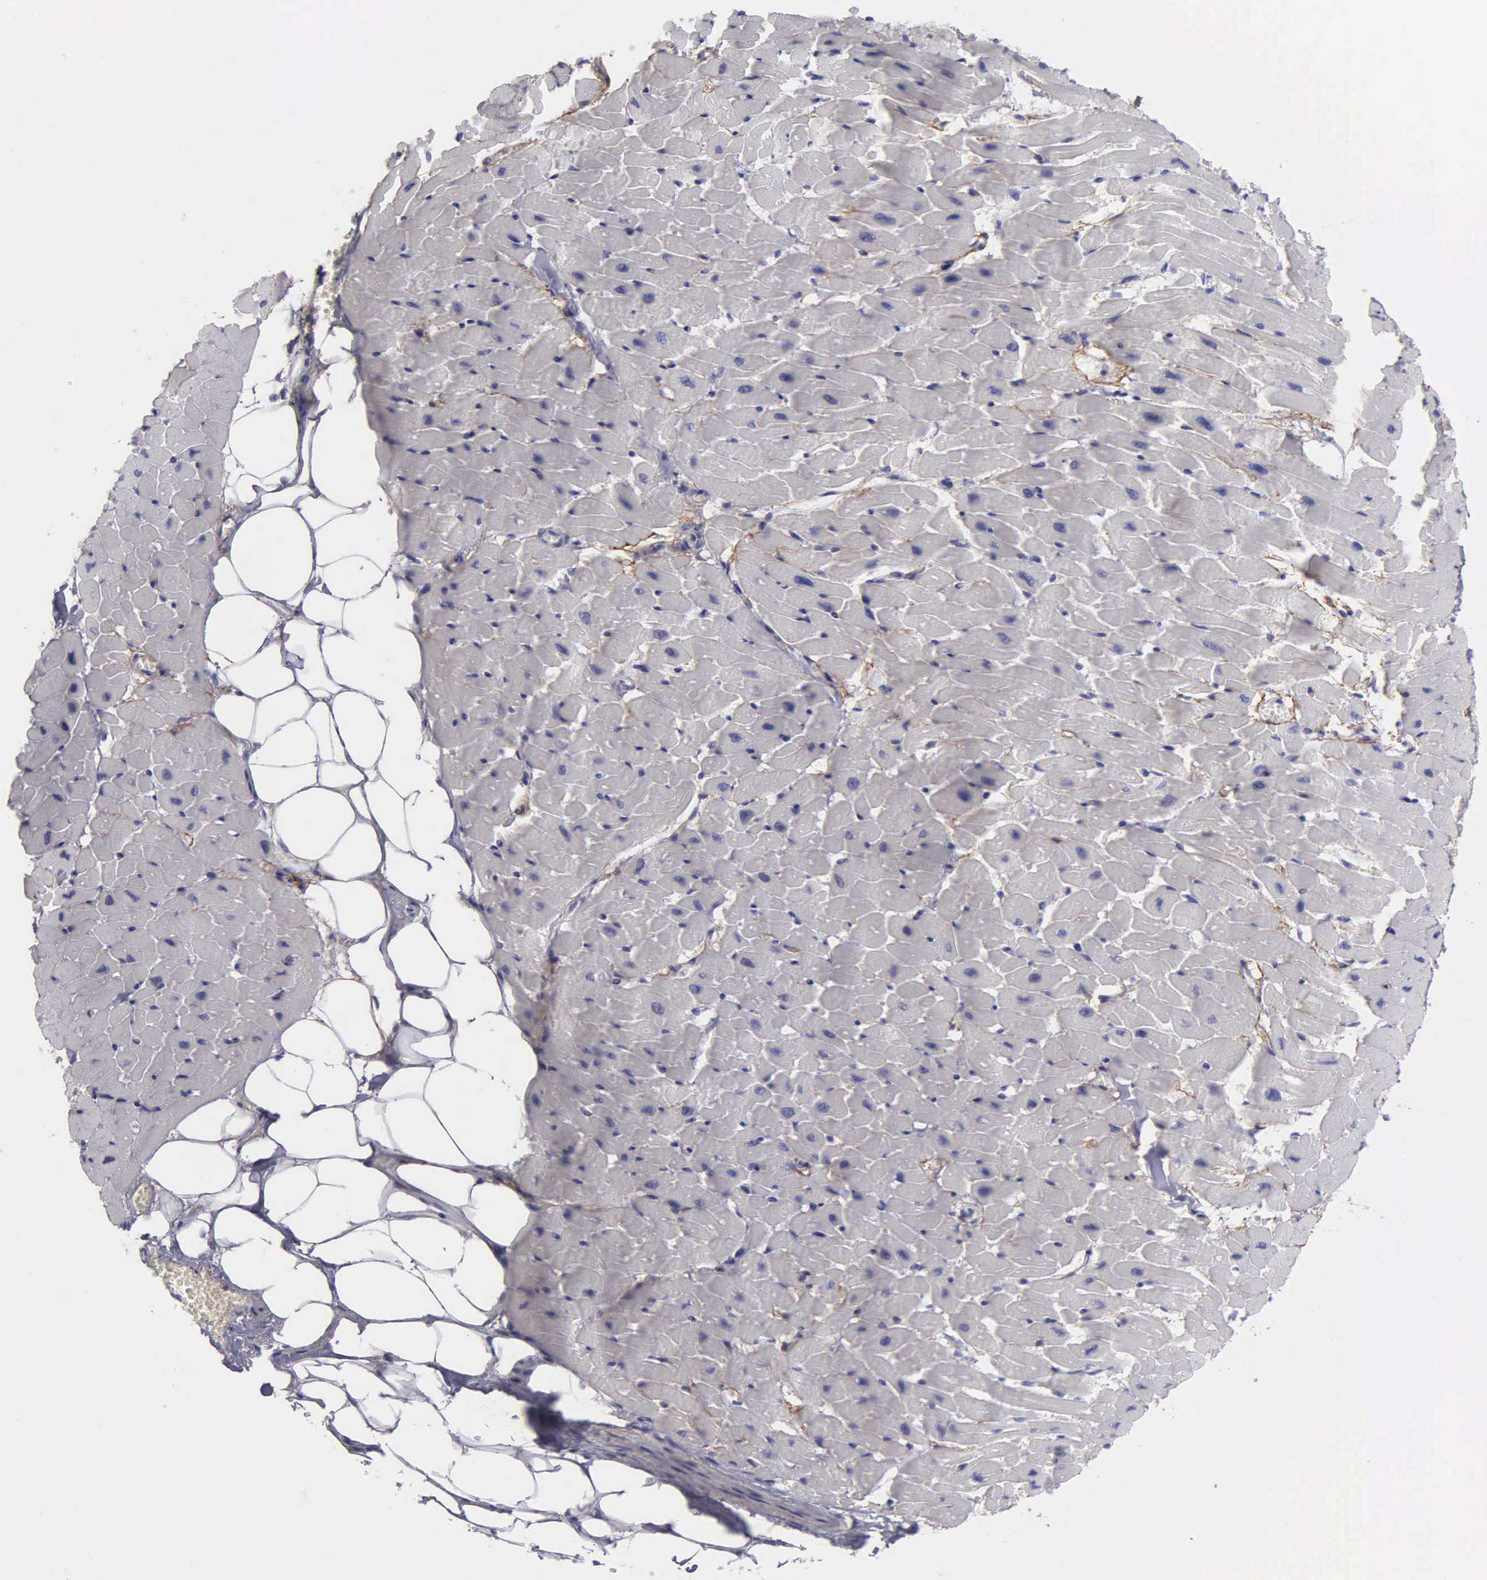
{"staining": {"intensity": "negative", "quantity": "none", "location": "none"}, "tissue": "heart muscle", "cell_type": "Cardiomyocytes", "image_type": "normal", "snomed": [{"axis": "morphology", "description": "Normal tissue, NOS"}, {"axis": "topography", "description": "Heart"}], "caption": "IHC of unremarkable human heart muscle displays no expression in cardiomyocytes.", "gene": "FBLN5", "patient": {"sex": "female", "age": 19}}